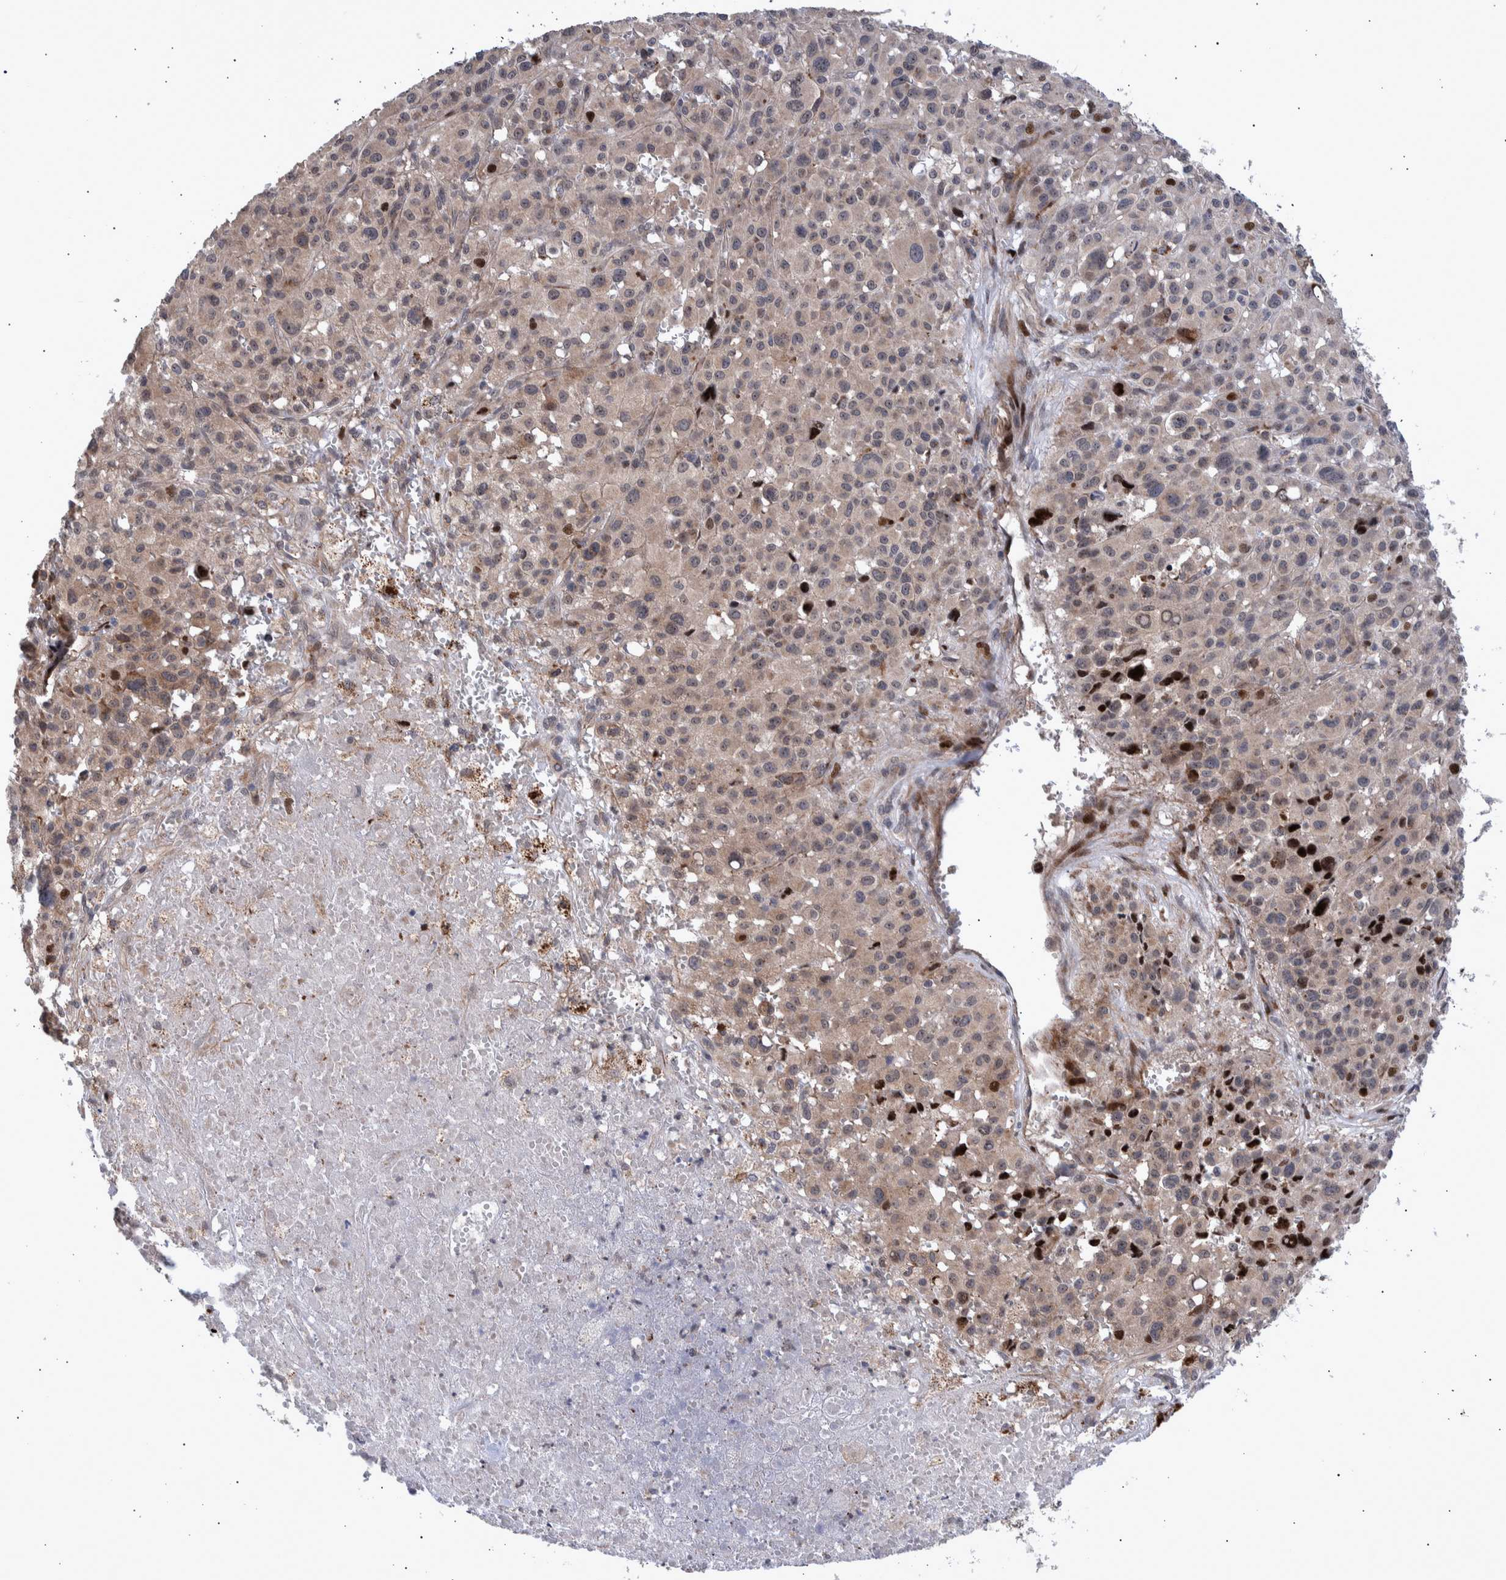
{"staining": {"intensity": "weak", "quantity": "25%-75%", "location": "cytoplasmic/membranous"}, "tissue": "melanoma", "cell_type": "Tumor cells", "image_type": "cancer", "snomed": [{"axis": "morphology", "description": "Malignant melanoma, Metastatic site"}, {"axis": "topography", "description": "Skin"}], "caption": "Malignant melanoma (metastatic site) stained for a protein demonstrates weak cytoplasmic/membranous positivity in tumor cells. Nuclei are stained in blue.", "gene": "SHISA6", "patient": {"sex": "female", "age": 74}}